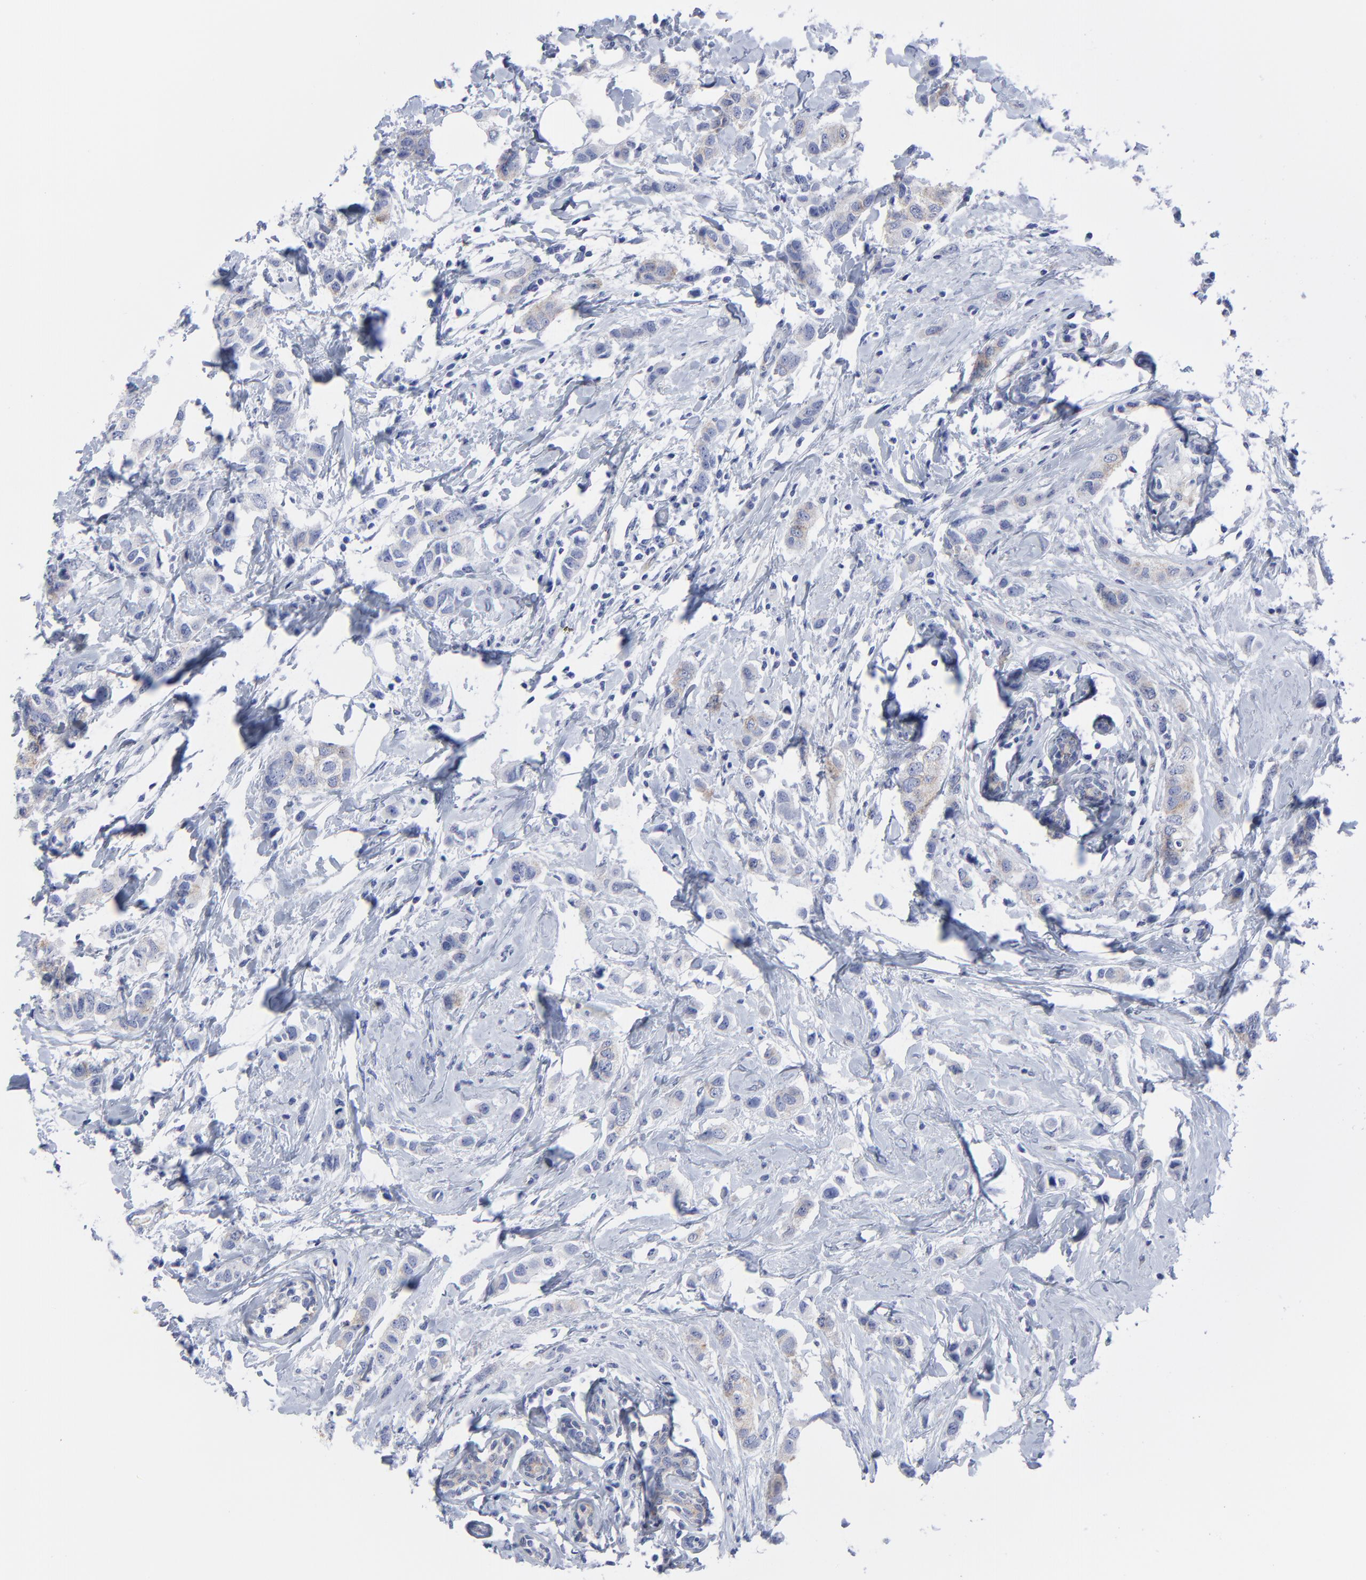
{"staining": {"intensity": "weak", "quantity": "<25%", "location": "cytoplasmic/membranous"}, "tissue": "breast cancer", "cell_type": "Tumor cells", "image_type": "cancer", "snomed": [{"axis": "morphology", "description": "Normal tissue, NOS"}, {"axis": "morphology", "description": "Duct carcinoma"}, {"axis": "topography", "description": "Breast"}], "caption": "Tumor cells are negative for brown protein staining in infiltrating ductal carcinoma (breast). (DAB immunohistochemistry, high magnification).", "gene": "CNTN3", "patient": {"sex": "female", "age": 50}}